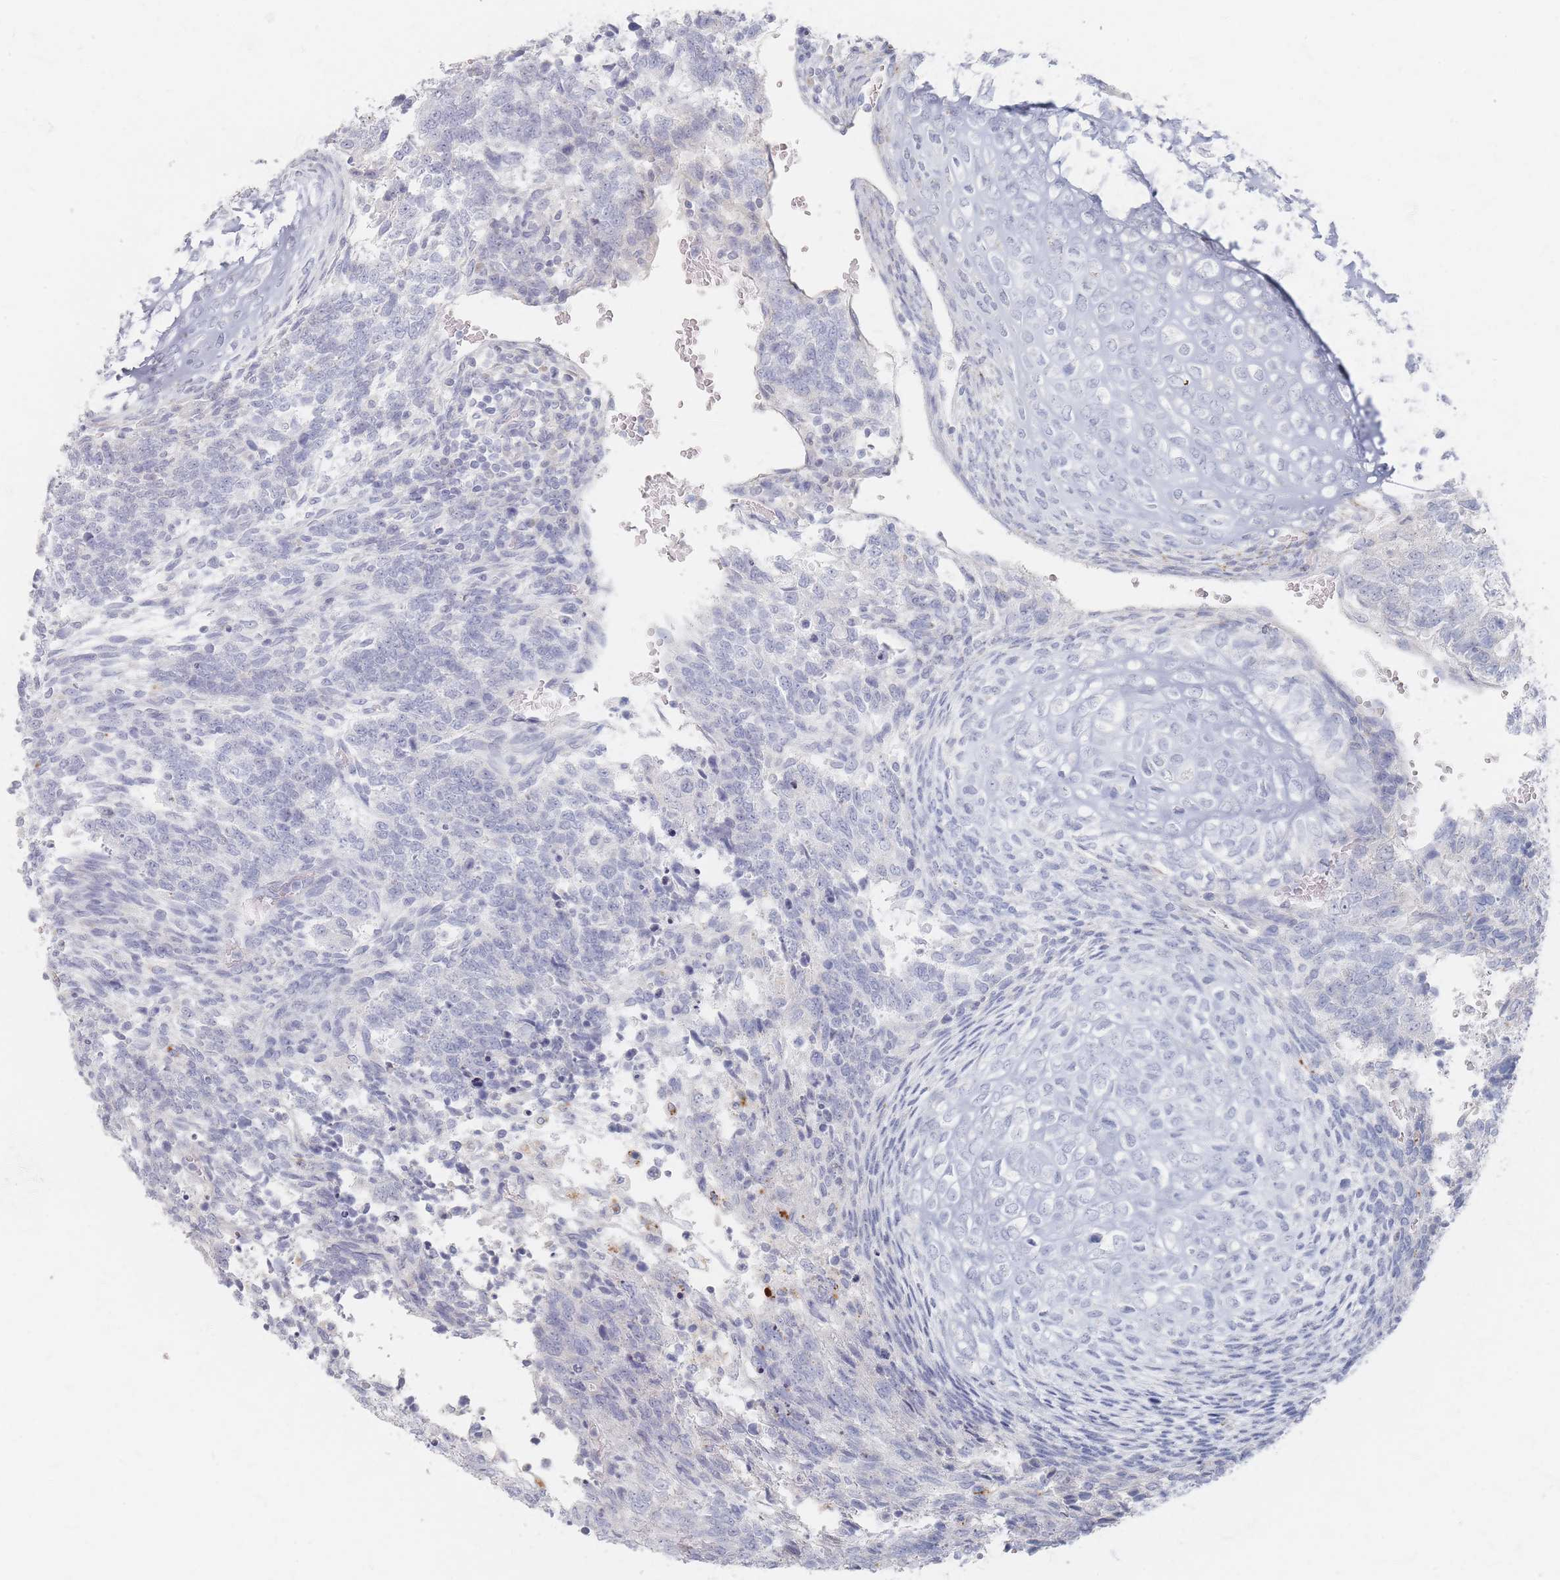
{"staining": {"intensity": "negative", "quantity": "none", "location": "none"}, "tissue": "testis cancer", "cell_type": "Tumor cells", "image_type": "cancer", "snomed": [{"axis": "morphology", "description": "Carcinoma, Embryonal, NOS"}, {"axis": "topography", "description": "Testis"}], "caption": "IHC histopathology image of neoplastic tissue: embryonal carcinoma (testis) stained with DAB reveals no significant protein staining in tumor cells.", "gene": "SLC2A11", "patient": {"sex": "male", "age": 23}}